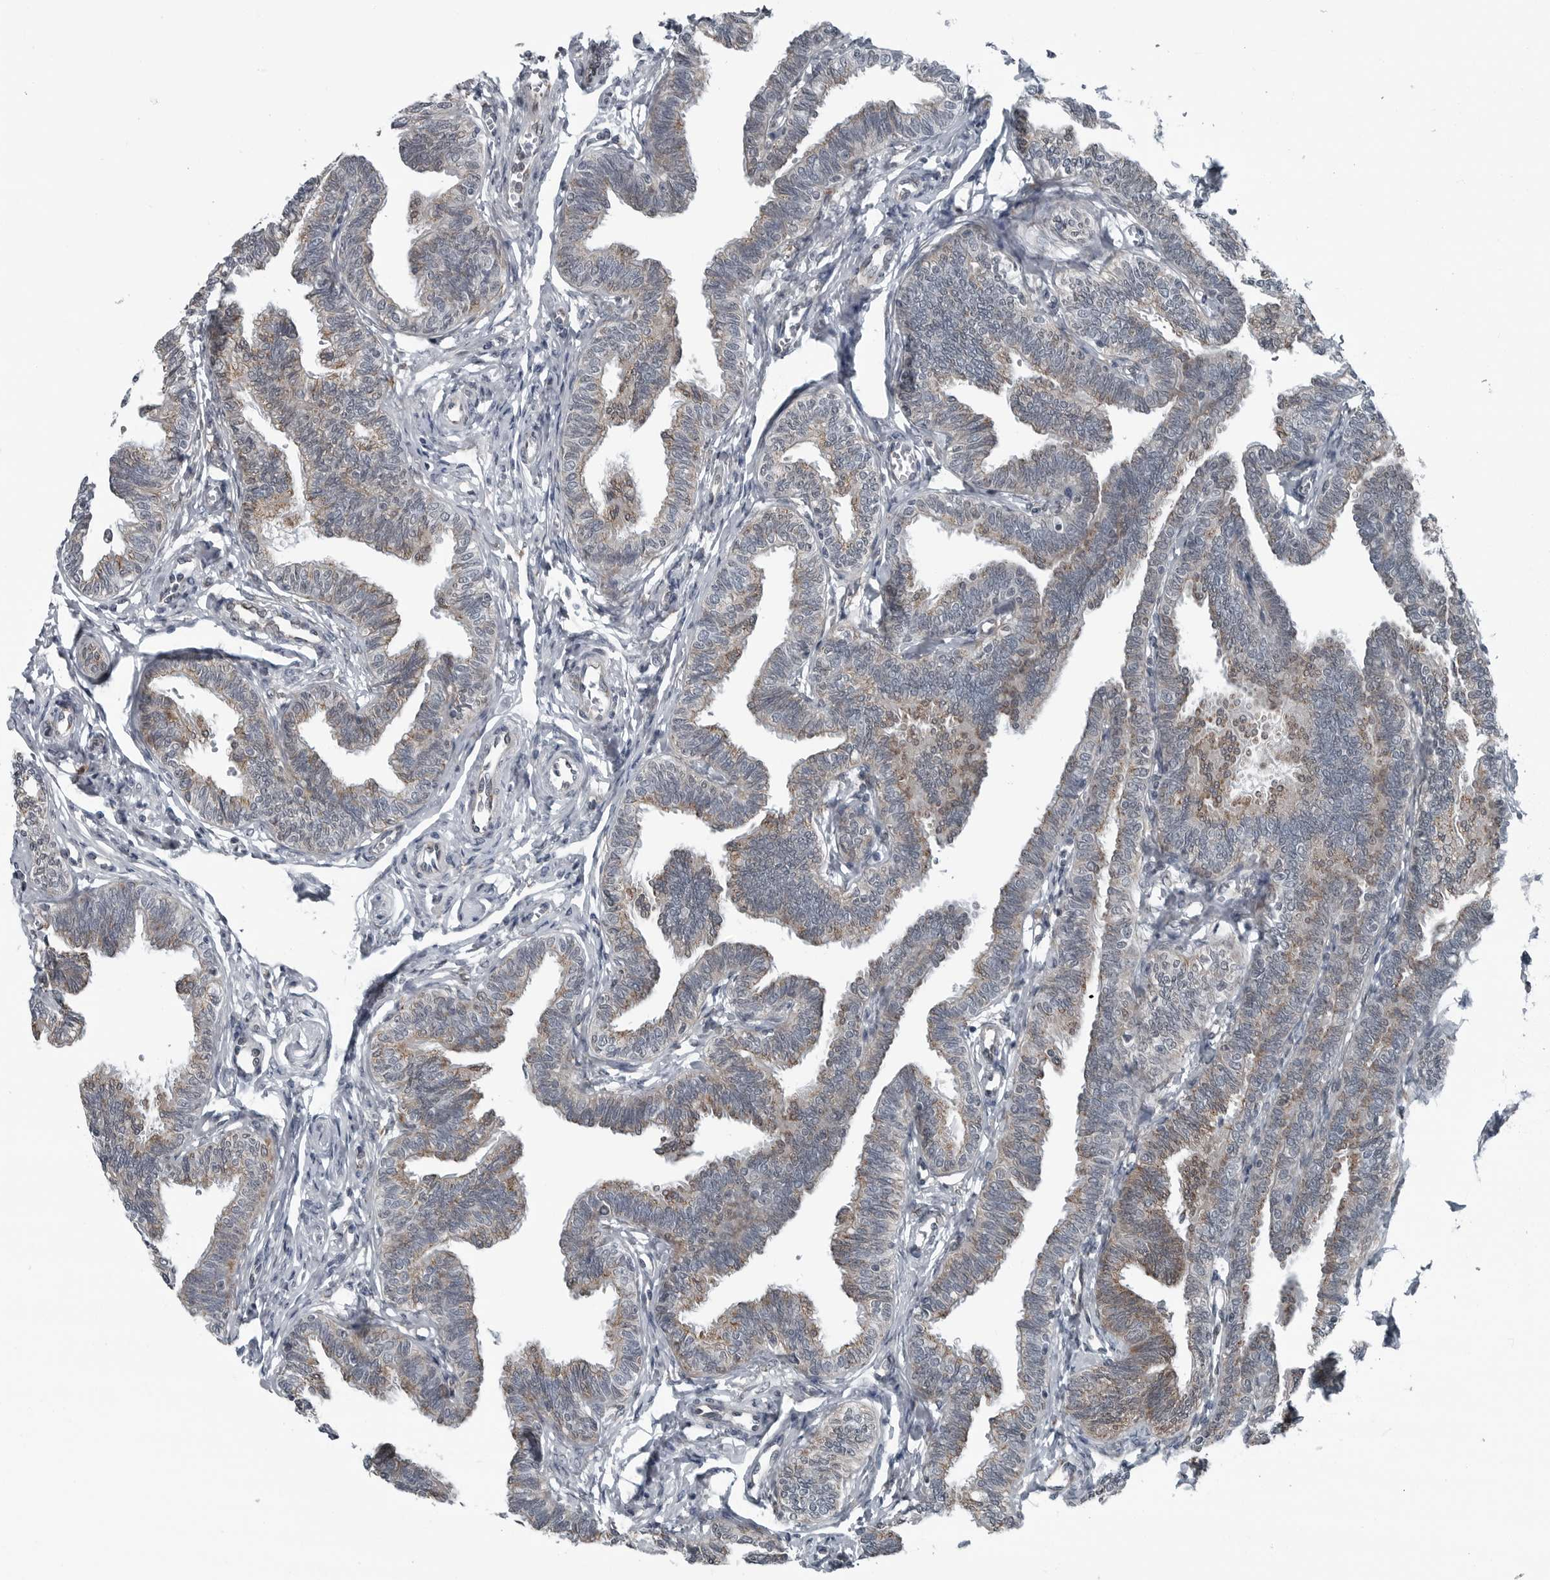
{"staining": {"intensity": "moderate", "quantity": "25%-75%", "location": "cytoplasmic/membranous"}, "tissue": "fallopian tube", "cell_type": "Glandular cells", "image_type": "normal", "snomed": [{"axis": "morphology", "description": "Normal tissue, NOS"}, {"axis": "topography", "description": "Fallopian tube"}, {"axis": "topography", "description": "Ovary"}], "caption": "Fallopian tube stained for a protein displays moderate cytoplasmic/membranous positivity in glandular cells. (DAB IHC, brown staining for protein, blue staining for nuclei).", "gene": "CEP85", "patient": {"sex": "female", "age": 23}}